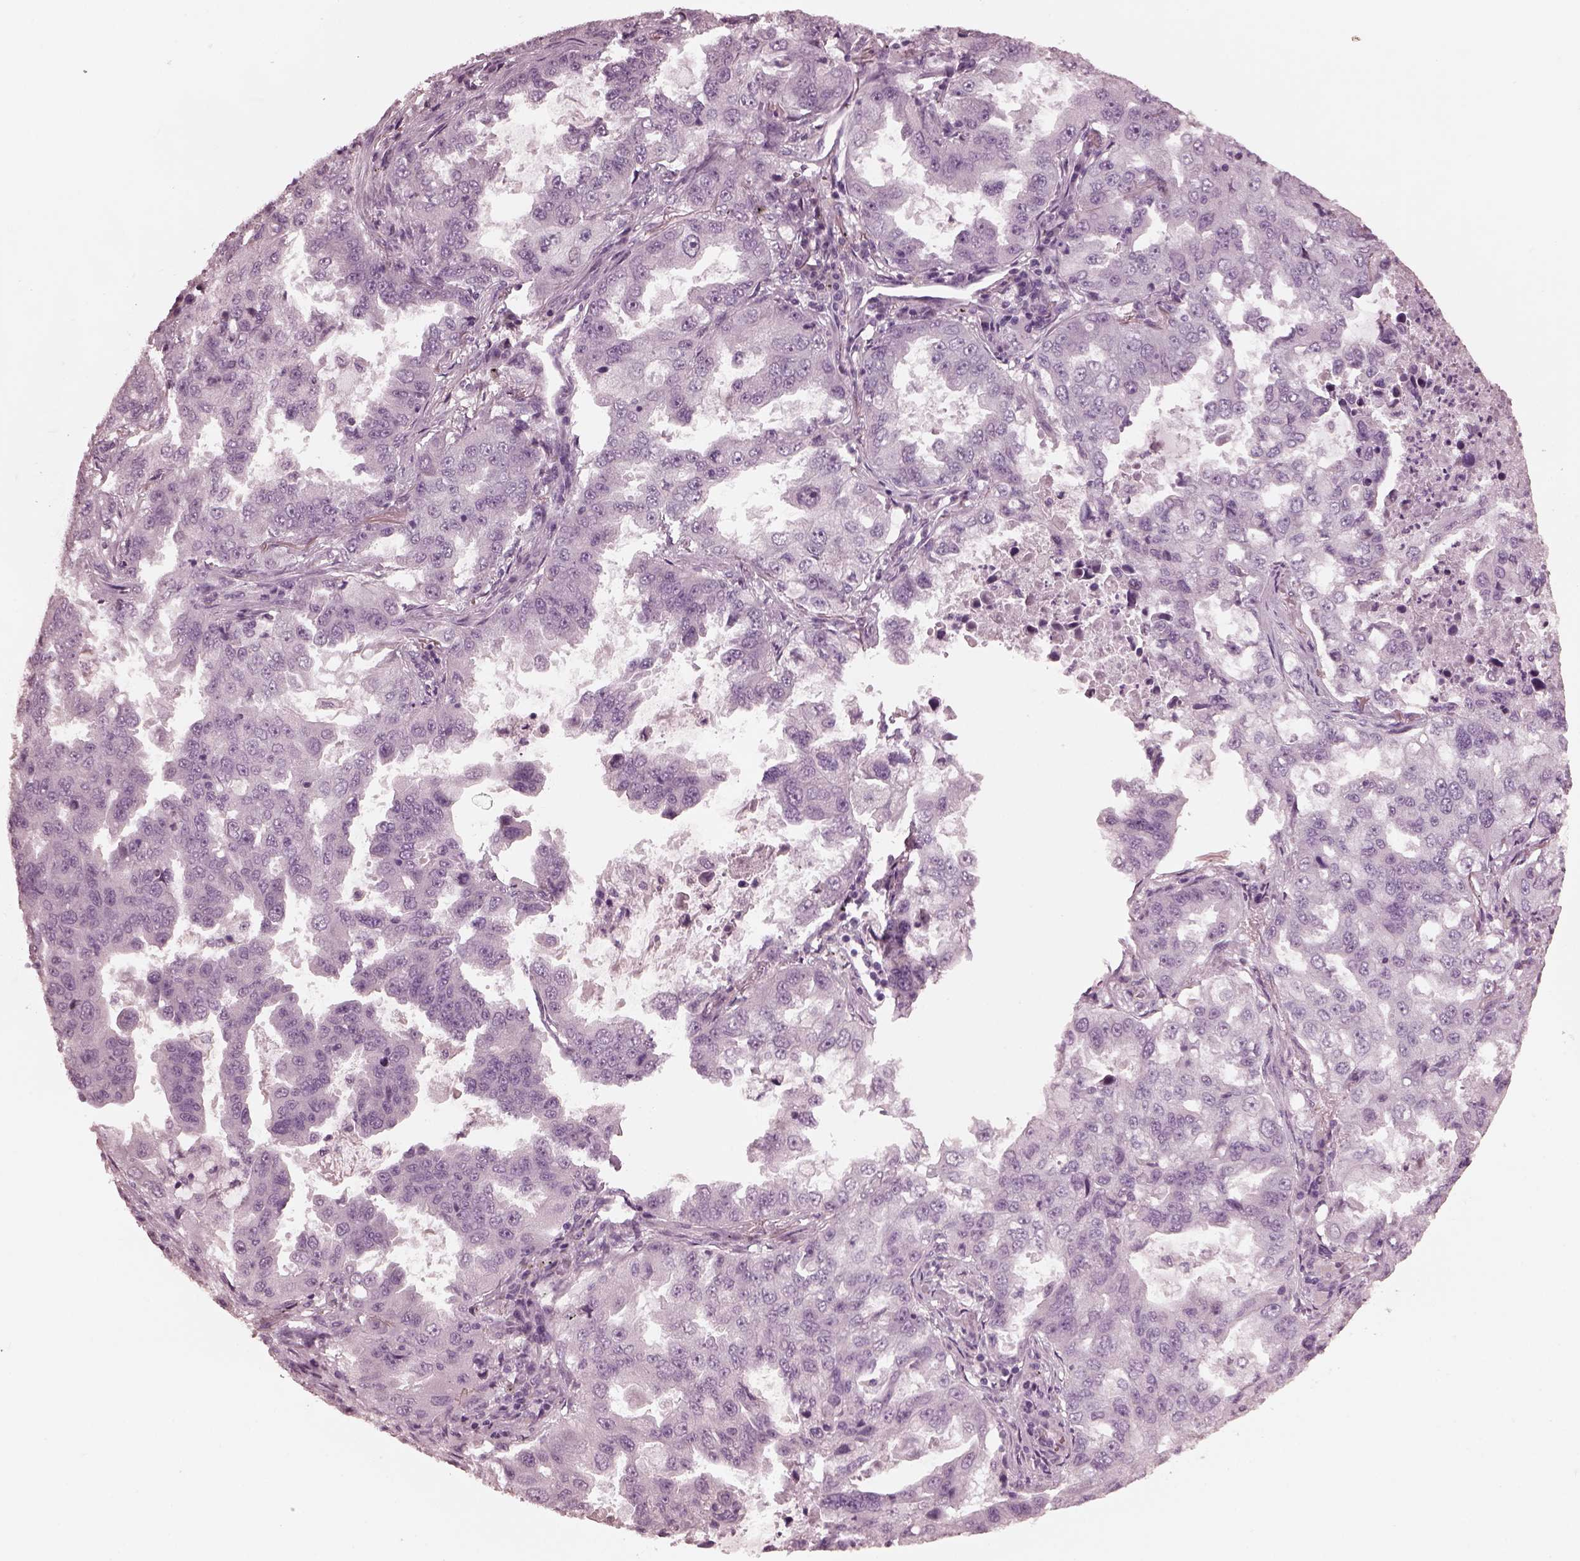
{"staining": {"intensity": "negative", "quantity": "none", "location": "none"}, "tissue": "lung cancer", "cell_type": "Tumor cells", "image_type": "cancer", "snomed": [{"axis": "morphology", "description": "Adenocarcinoma, NOS"}, {"axis": "topography", "description": "Lung"}], "caption": "Tumor cells are negative for brown protein staining in lung adenocarcinoma.", "gene": "CGA", "patient": {"sex": "female", "age": 61}}